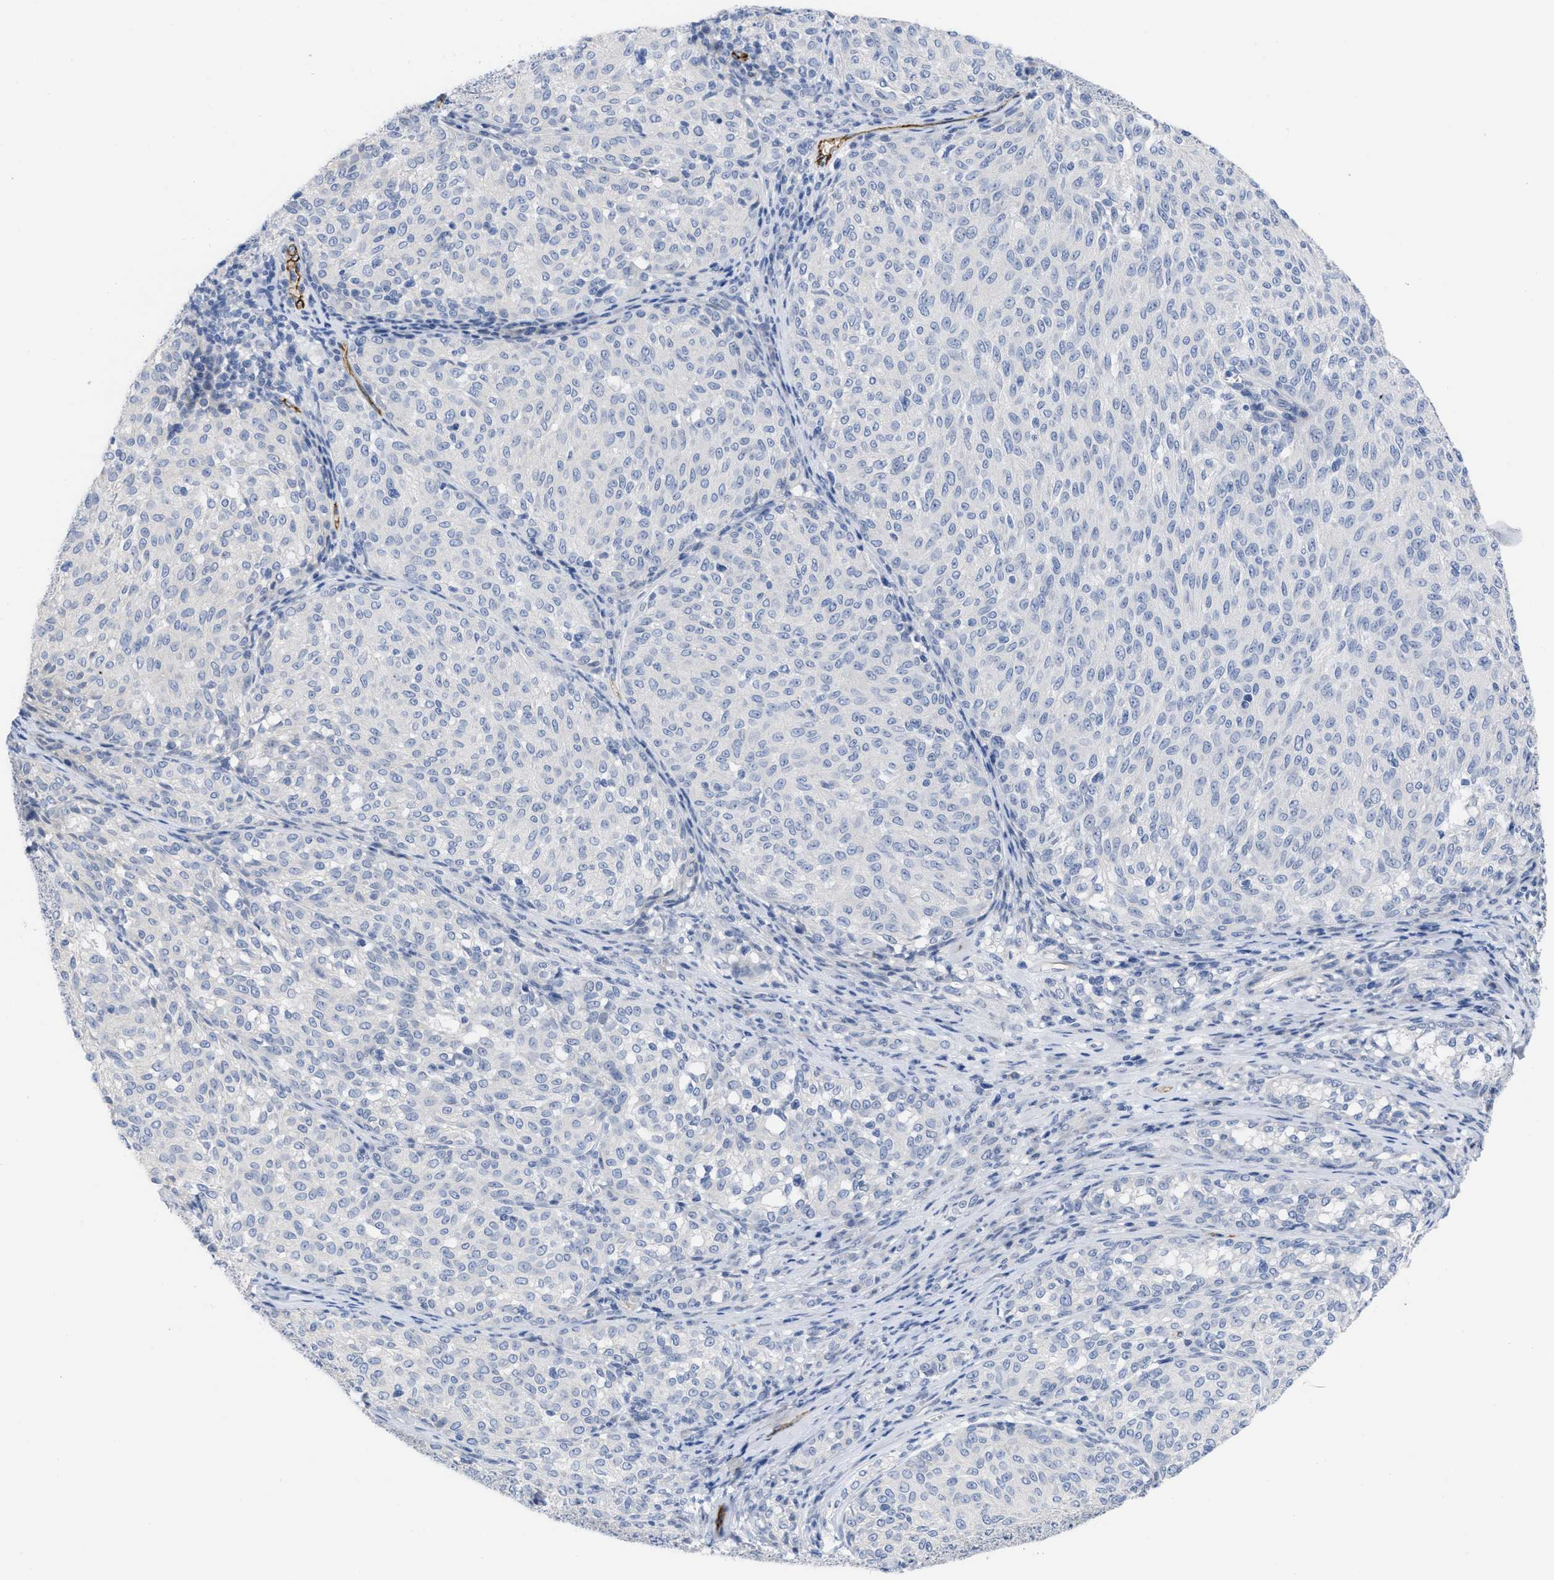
{"staining": {"intensity": "negative", "quantity": "none", "location": "none"}, "tissue": "melanoma", "cell_type": "Tumor cells", "image_type": "cancer", "snomed": [{"axis": "morphology", "description": "Malignant melanoma, NOS"}, {"axis": "topography", "description": "Skin"}], "caption": "Melanoma was stained to show a protein in brown. There is no significant expression in tumor cells.", "gene": "ACKR1", "patient": {"sex": "female", "age": 72}}